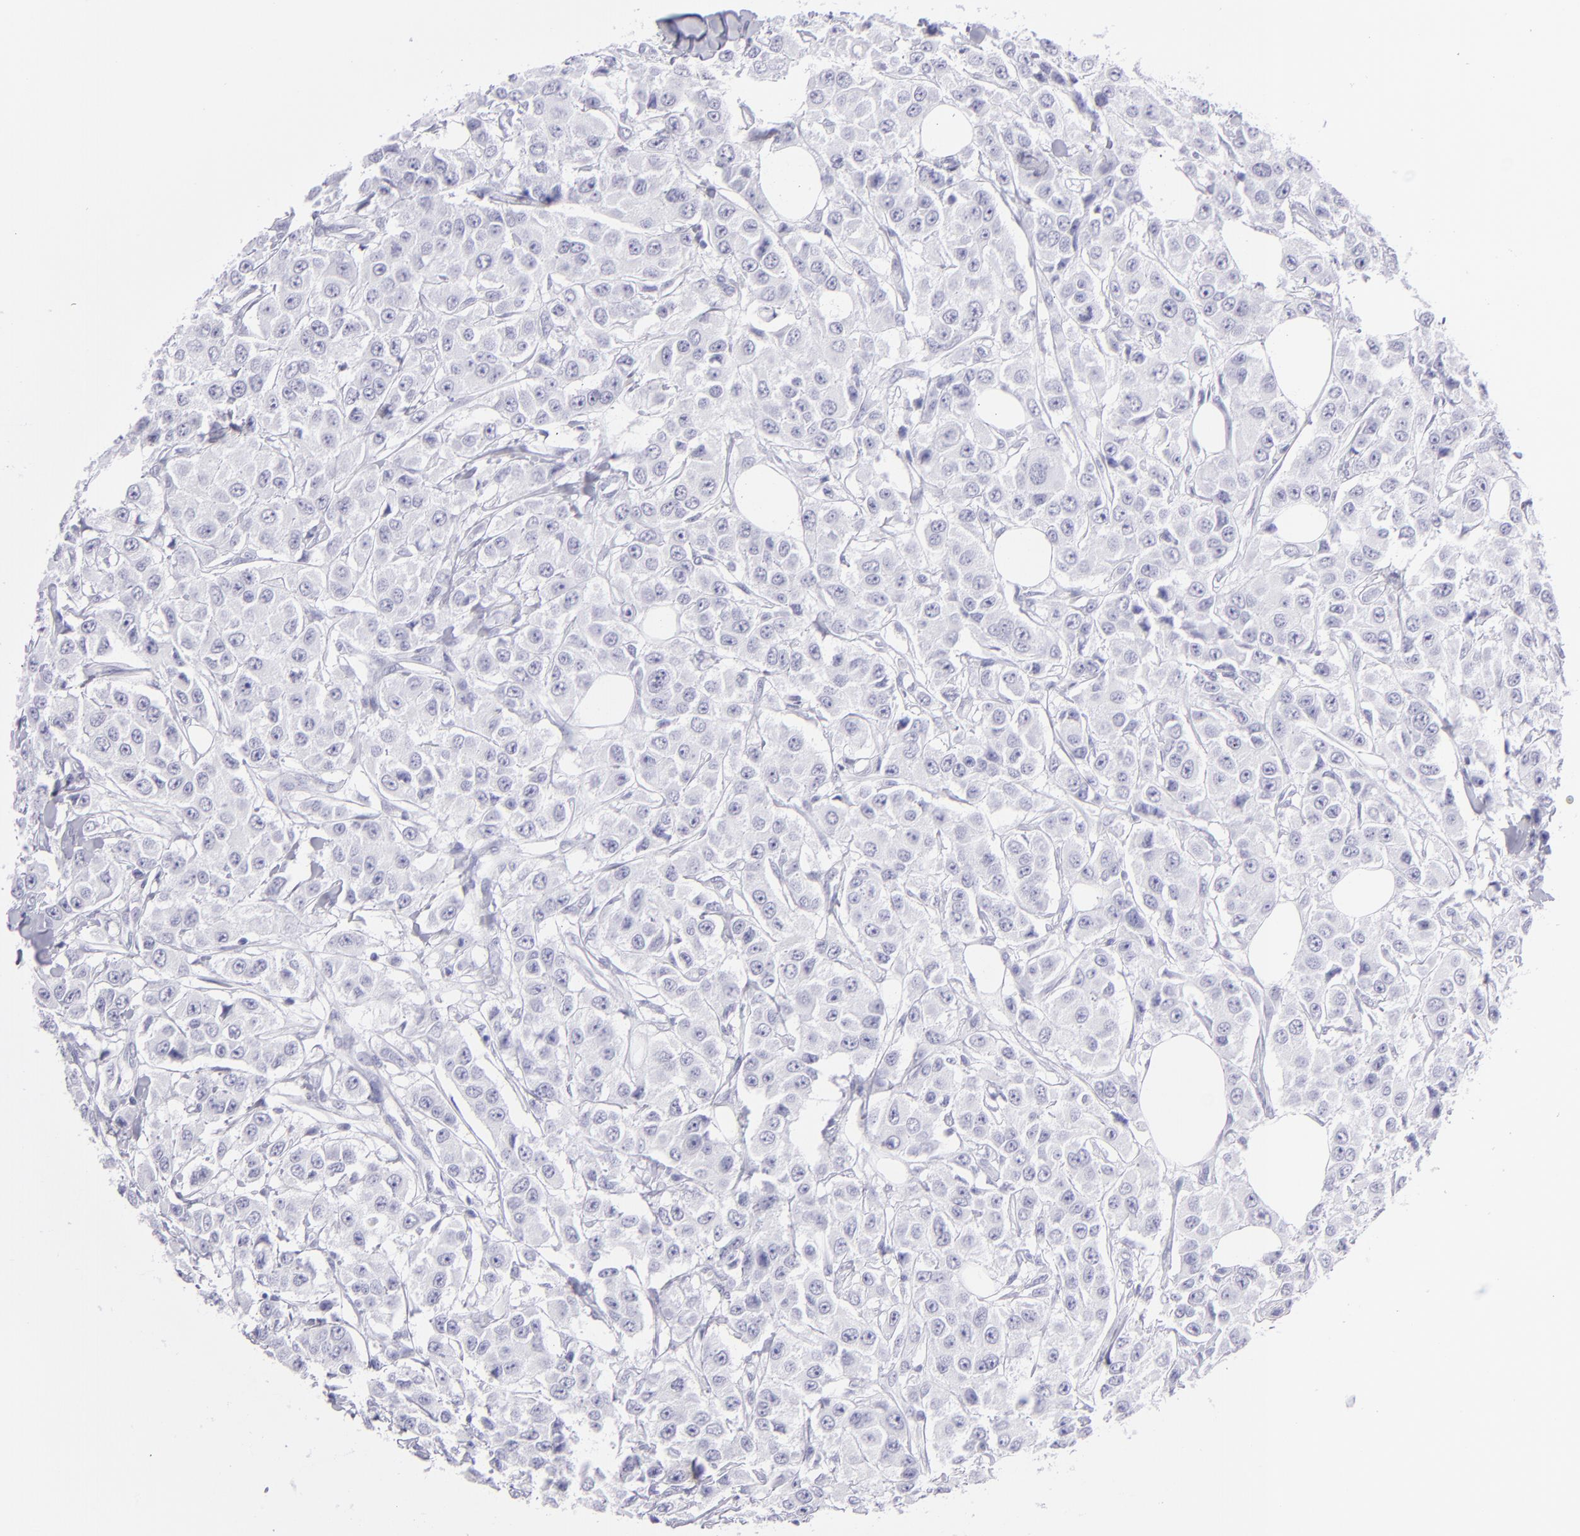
{"staining": {"intensity": "negative", "quantity": "none", "location": "none"}, "tissue": "breast cancer", "cell_type": "Tumor cells", "image_type": "cancer", "snomed": [{"axis": "morphology", "description": "Duct carcinoma"}, {"axis": "topography", "description": "Breast"}], "caption": "Immunohistochemistry (IHC) of human breast cancer (intraductal carcinoma) exhibits no staining in tumor cells.", "gene": "PVALB", "patient": {"sex": "female", "age": 58}}